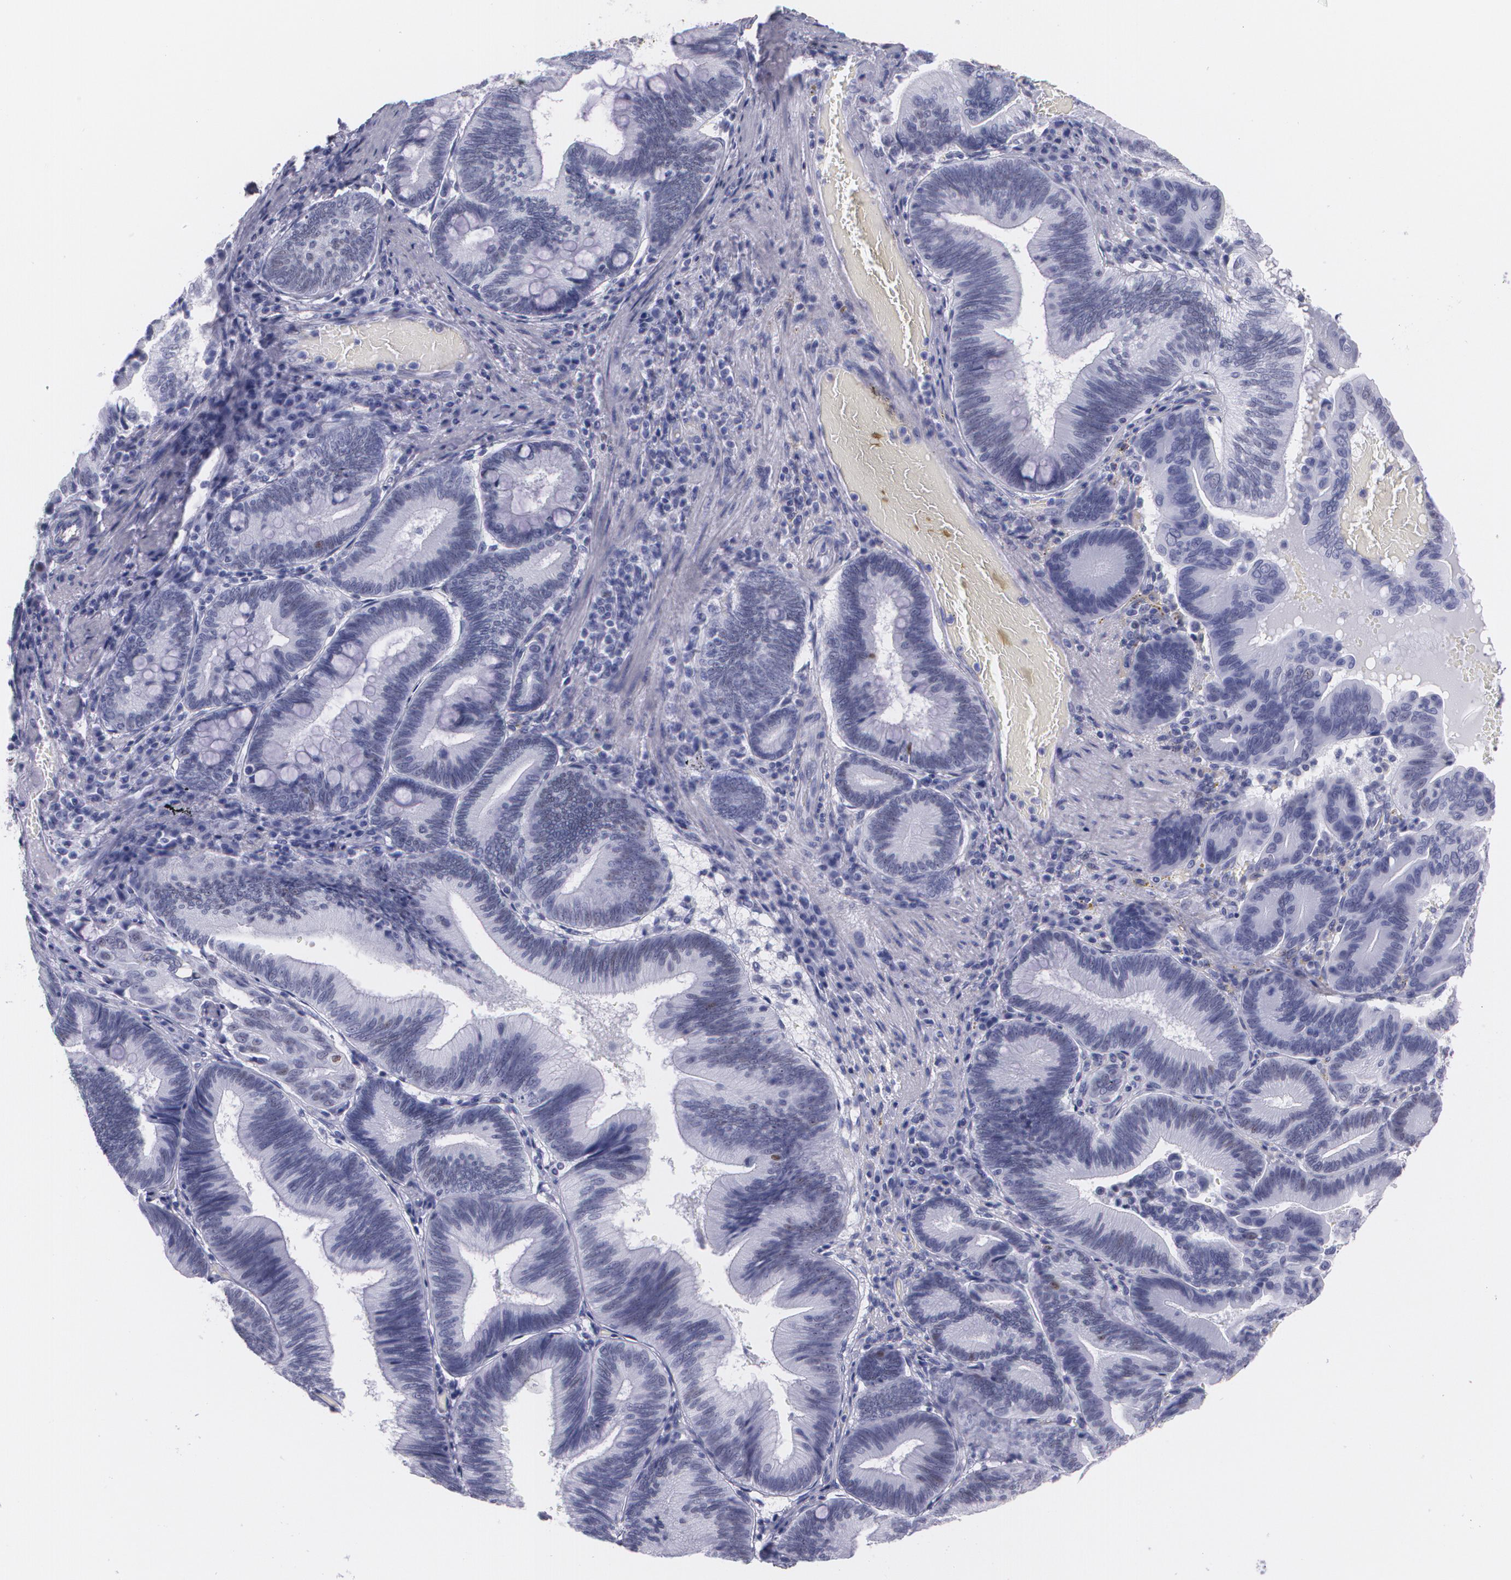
{"staining": {"intensity": "moderate", "quantity": "<25%", "location": "nuclear"}, "tissue": "pancreatic cancer", "cell_type": "Tumor cells", "image_type": "cancer", "snomed": [{"axis": "morphology", "description": "Adenocarcinoma, NOS"}, {"axis": "topography", "description": "Pancreas"}], "caption": "This is a histology image of immunohistochemistry staining of pancreatic adenocarcinoma, which shows moderate staining in the nuclear of tumor cells.", "gene": "TP53", "patient": {"sex": "male", "age": 82}}